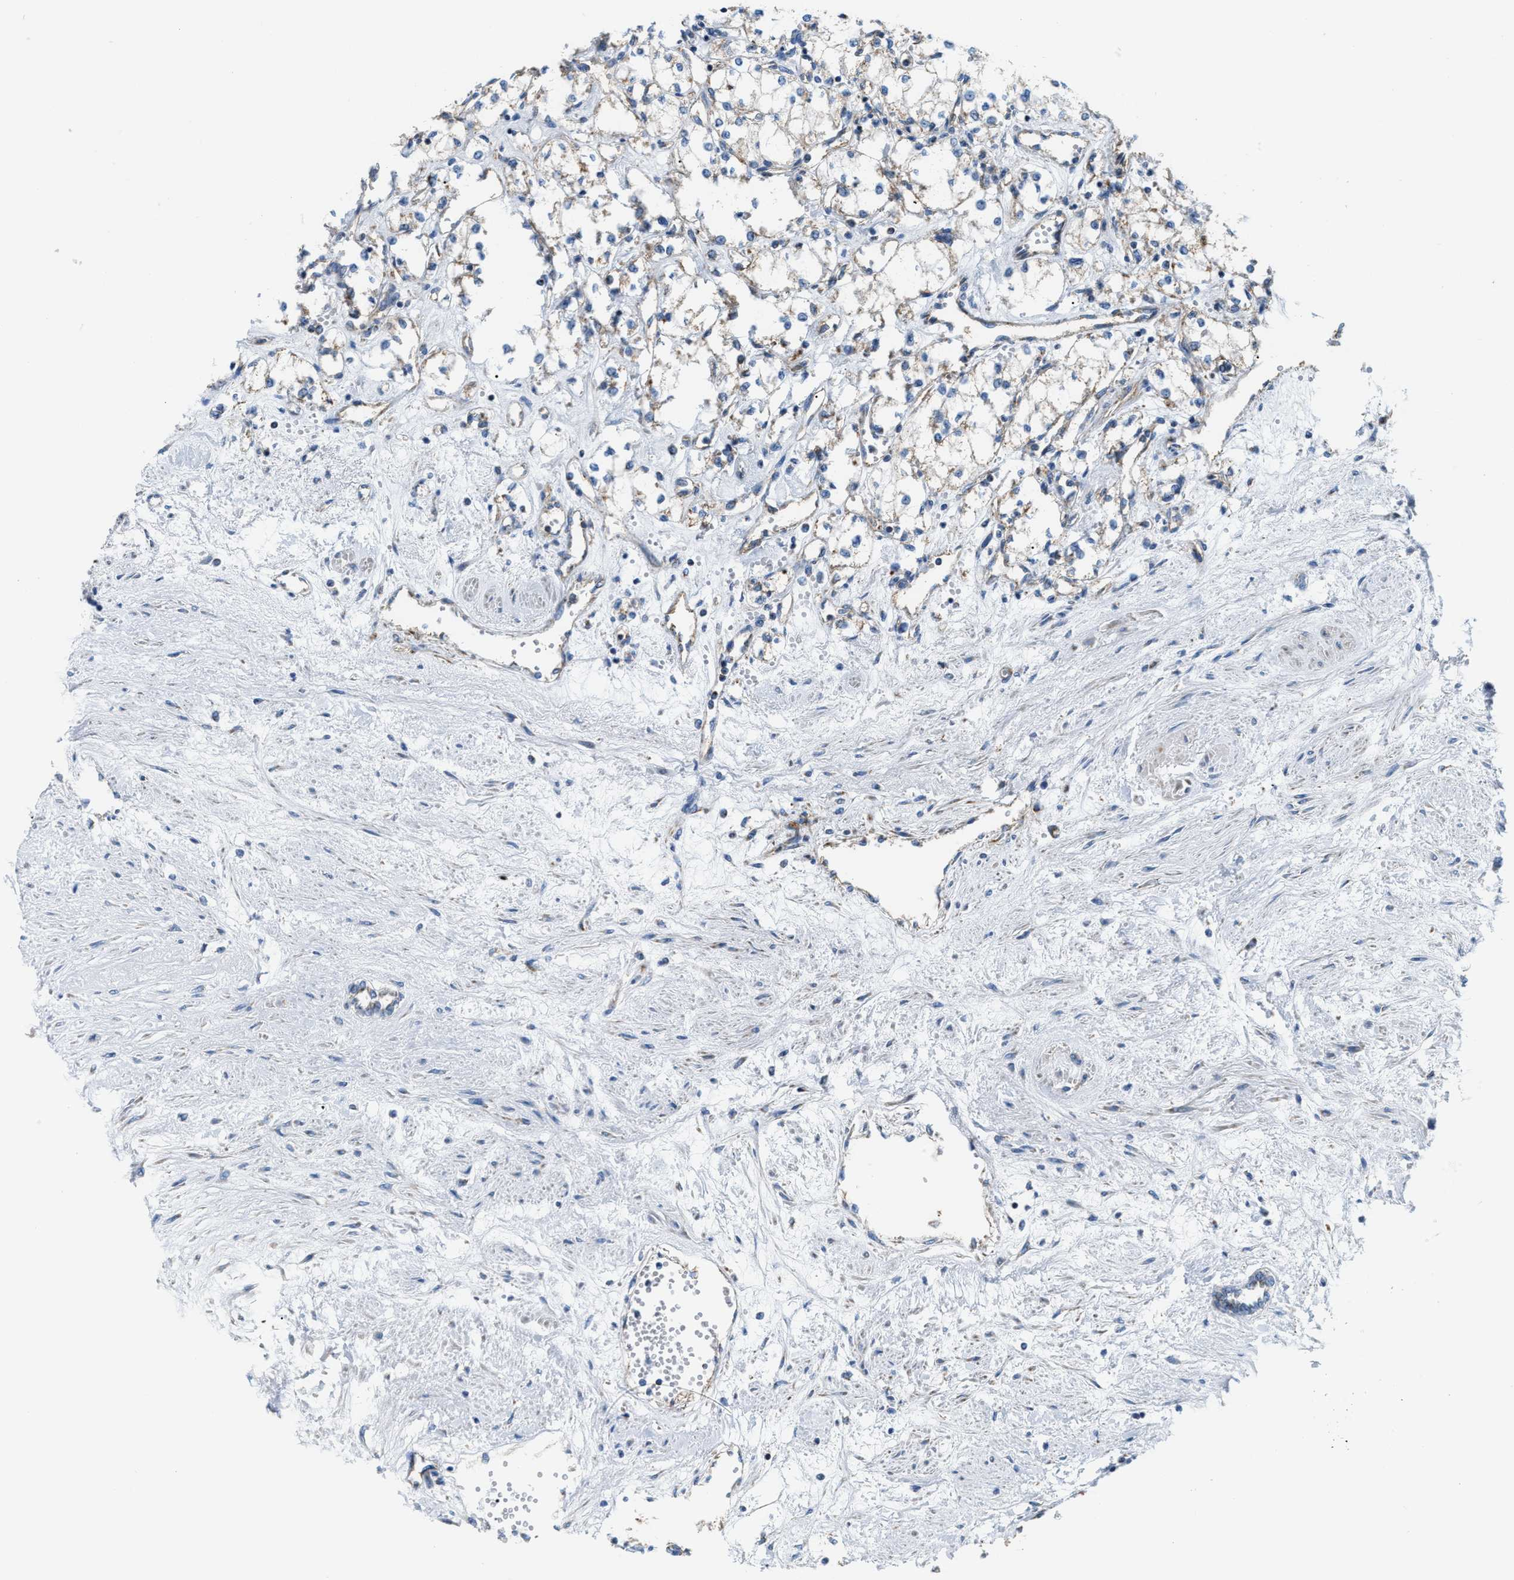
{"staining": {"intensity": "weak", "quantity": "<25%", "location": "cytoplasmic/membranous"}, "tissue": "renal cancer", "cell_type": "Tumor cells", "image_type": "cancer", "snomed": [{"axis": "morphology", "description": "Adenocarcinoma, NOS"}, {"axis": "topography", "description": "Kidney"}], "caption": "Immunohistochemistry (IHC) of renal cancer demonstrates no expression in tumor cells.", "gene": "JADE1", "patient": {"sex": "male", "age": 59}}